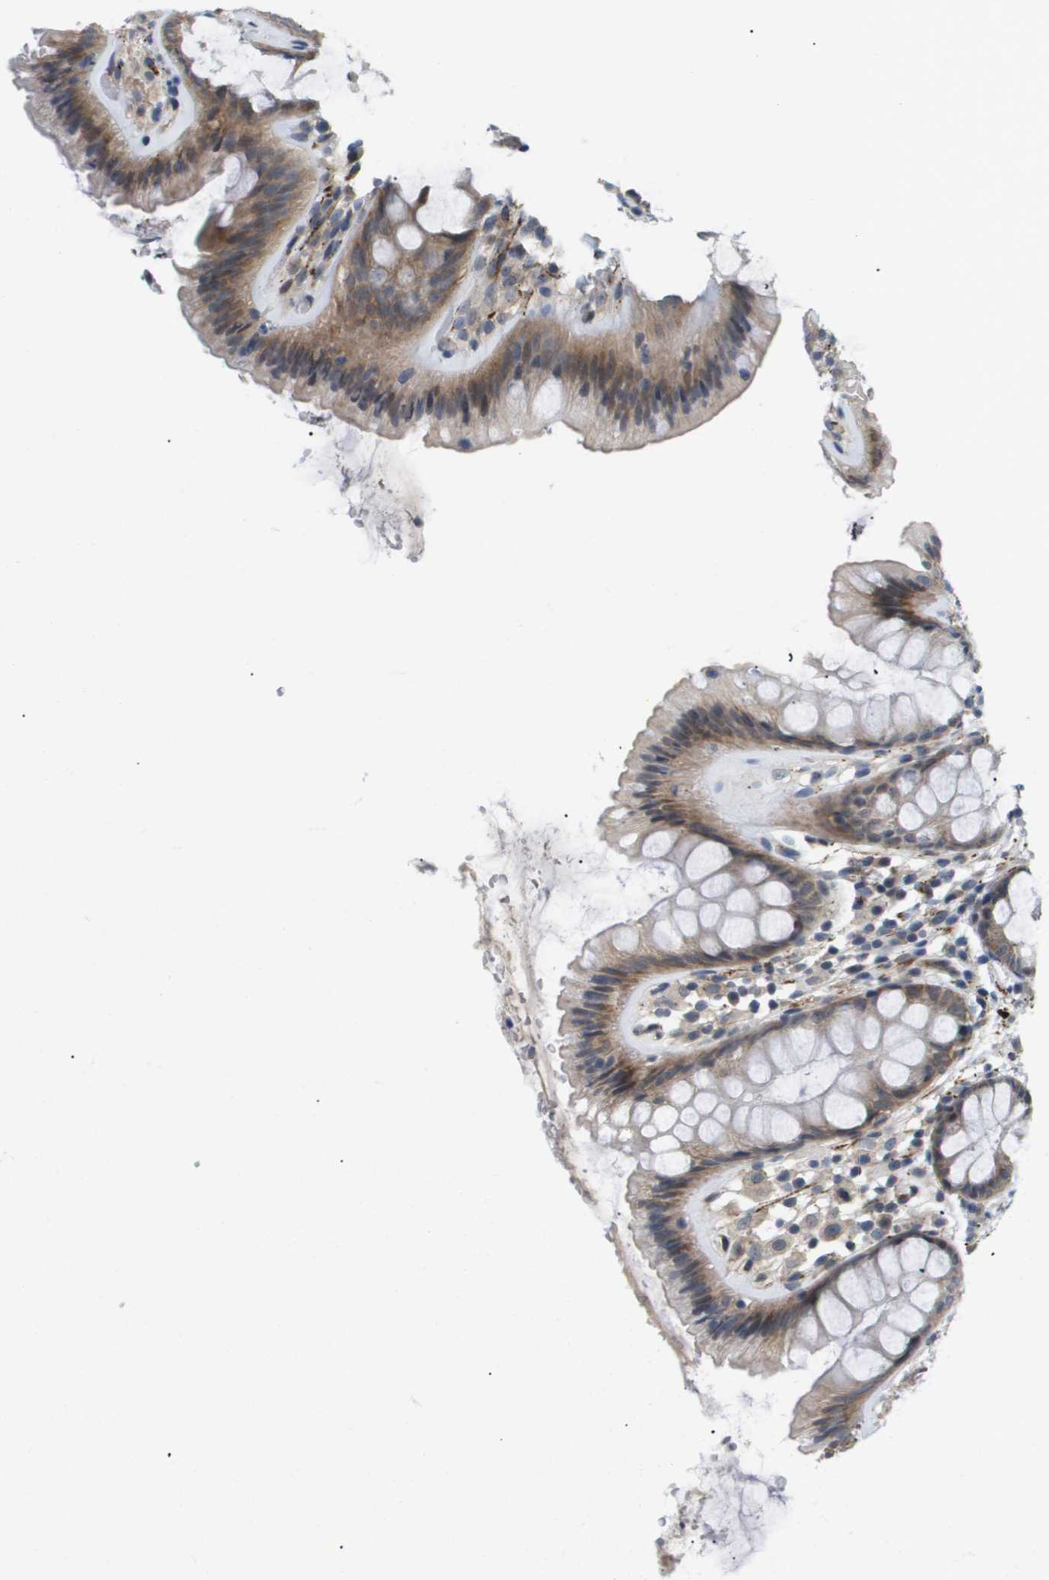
{"staining": {"intensity": "moderate", "quantity": ">75%", "location": "cytoplasmic/membranous"}, "tissue": "colon", "cell_type": "Endothelial cells", "image_type": "normal", "snomed": [{"axis": "morphology", "description": "Normal tissue, NOS"}, {"axis": "topography", "description": "Colon"}], "caption": "High-power microscopy captured an immunohistochemistry micrograph of unremarkable colon, revealing moderate cytoplasmic/membranous positivity in about >75% of endothelial cells.", "gene": "OTUD5", "patient": {"sex": "female", "age": 56}}